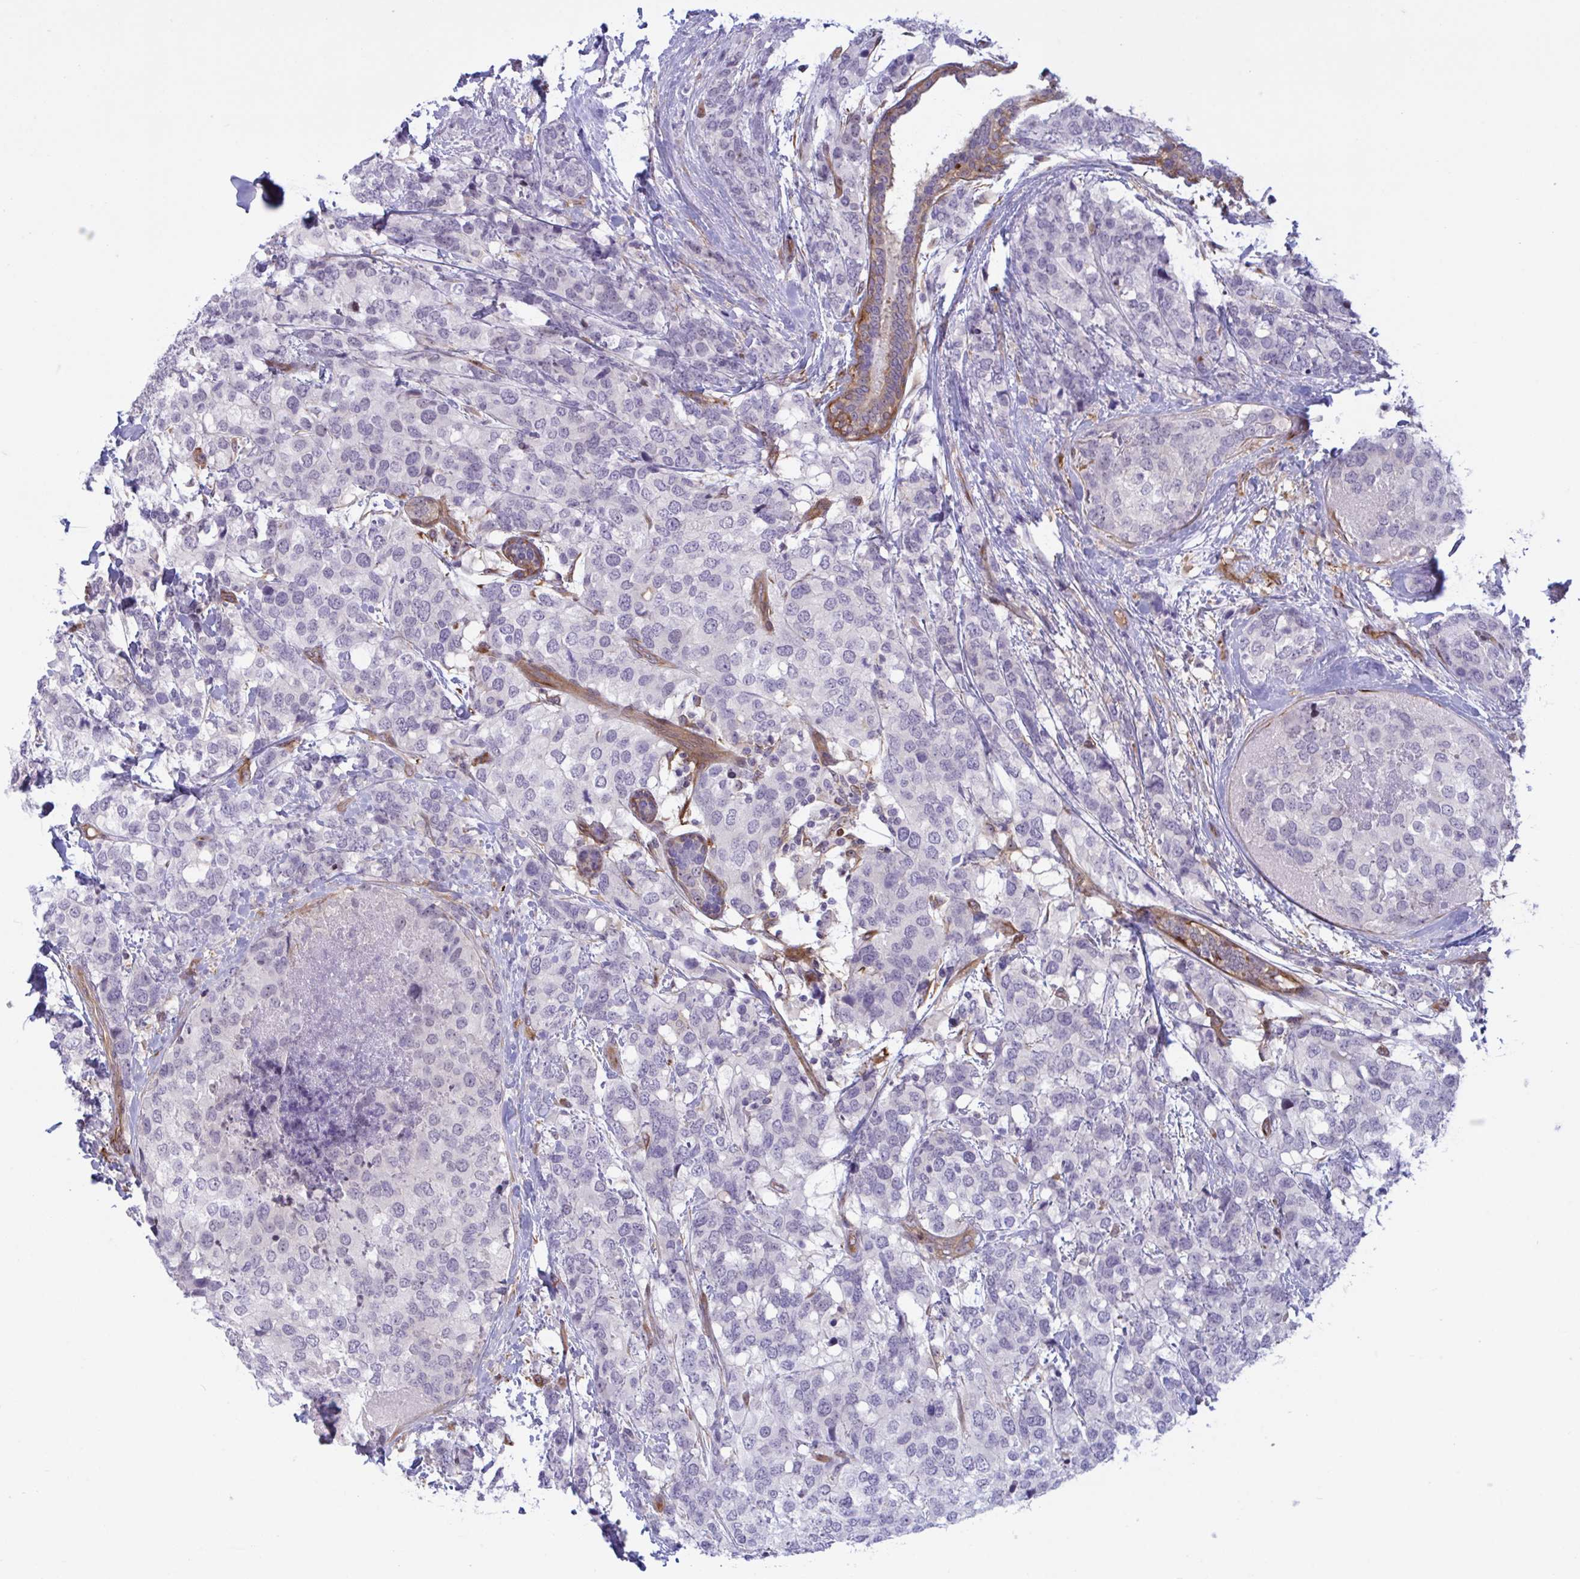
{"staining": {"intensity": "negative", "quantity": "none", "location": "none"}, "tissue": "breast cancer", "cell_type": "Tumor cells", "image_type": "cancer", "snomed": [{"axis": "morphology", "description": "Lobular carcinoma"}, {"axis": "topography", "description": "Breast"}], "caption": "High power microscopy micrograph of an IHC image of breast lobular carcinoma, revealing no significant staining in tumor cells.", "gene": "PRRT4", "patient": {"sex": "female", "age": 59}}